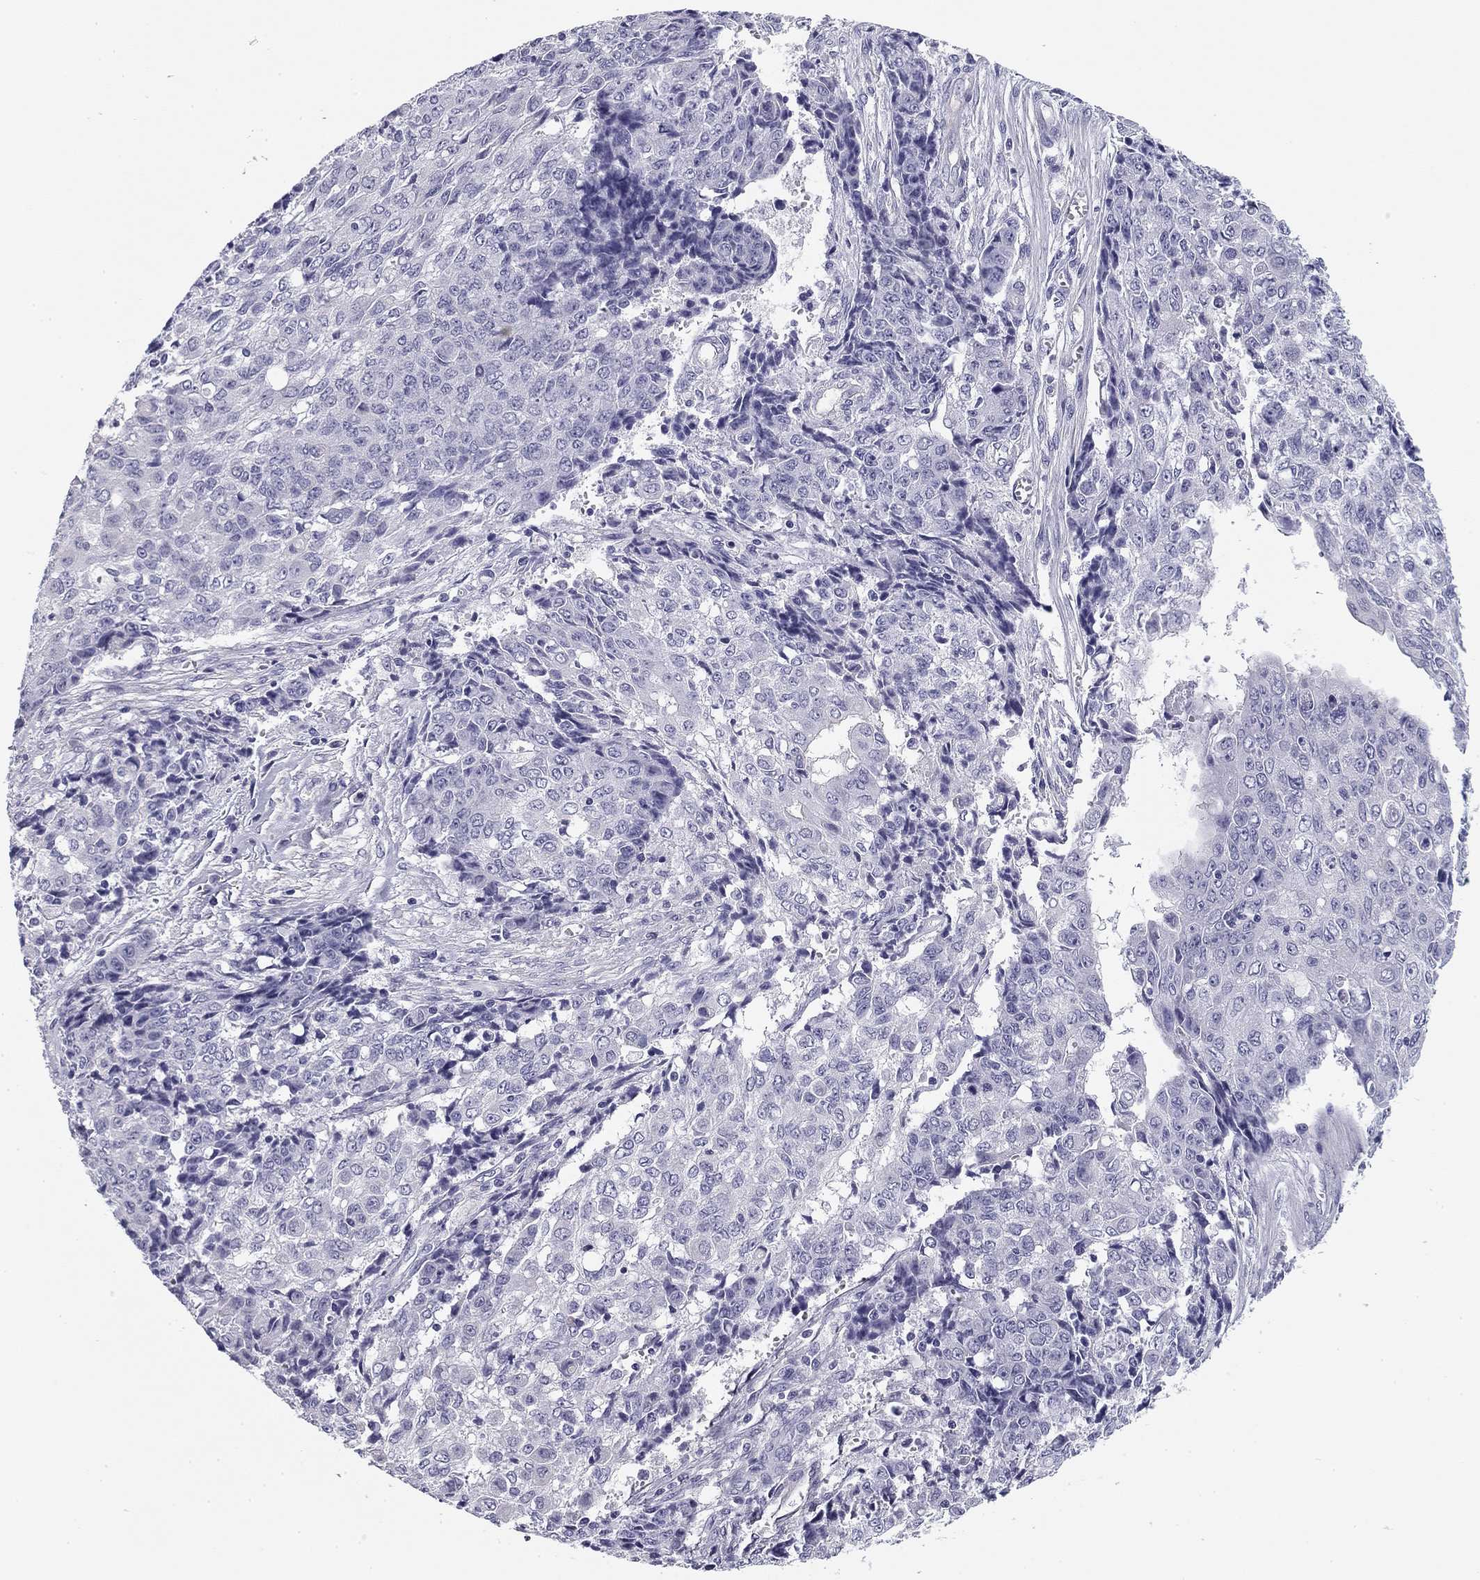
{"staining": {"intensity": "negative", "quantity": "none", "location": "none"}, "tissue": "ovarian cancer", "cell_type": "Tumor cells", "image_type": "cancer", "snomed": [{"axis": "morphology", "description": "Carcinoma, endometroid"}, {"axis": "topography", "description": "Ovary"}], "caption": "Immunohistochemistry (IHC) micrograph of human ovarian cancer stained for a protein (brown), which exhibits no positivity in tumor cells.", "gene": "FLNC", "patient": {"sex": "female", "age": 42}}